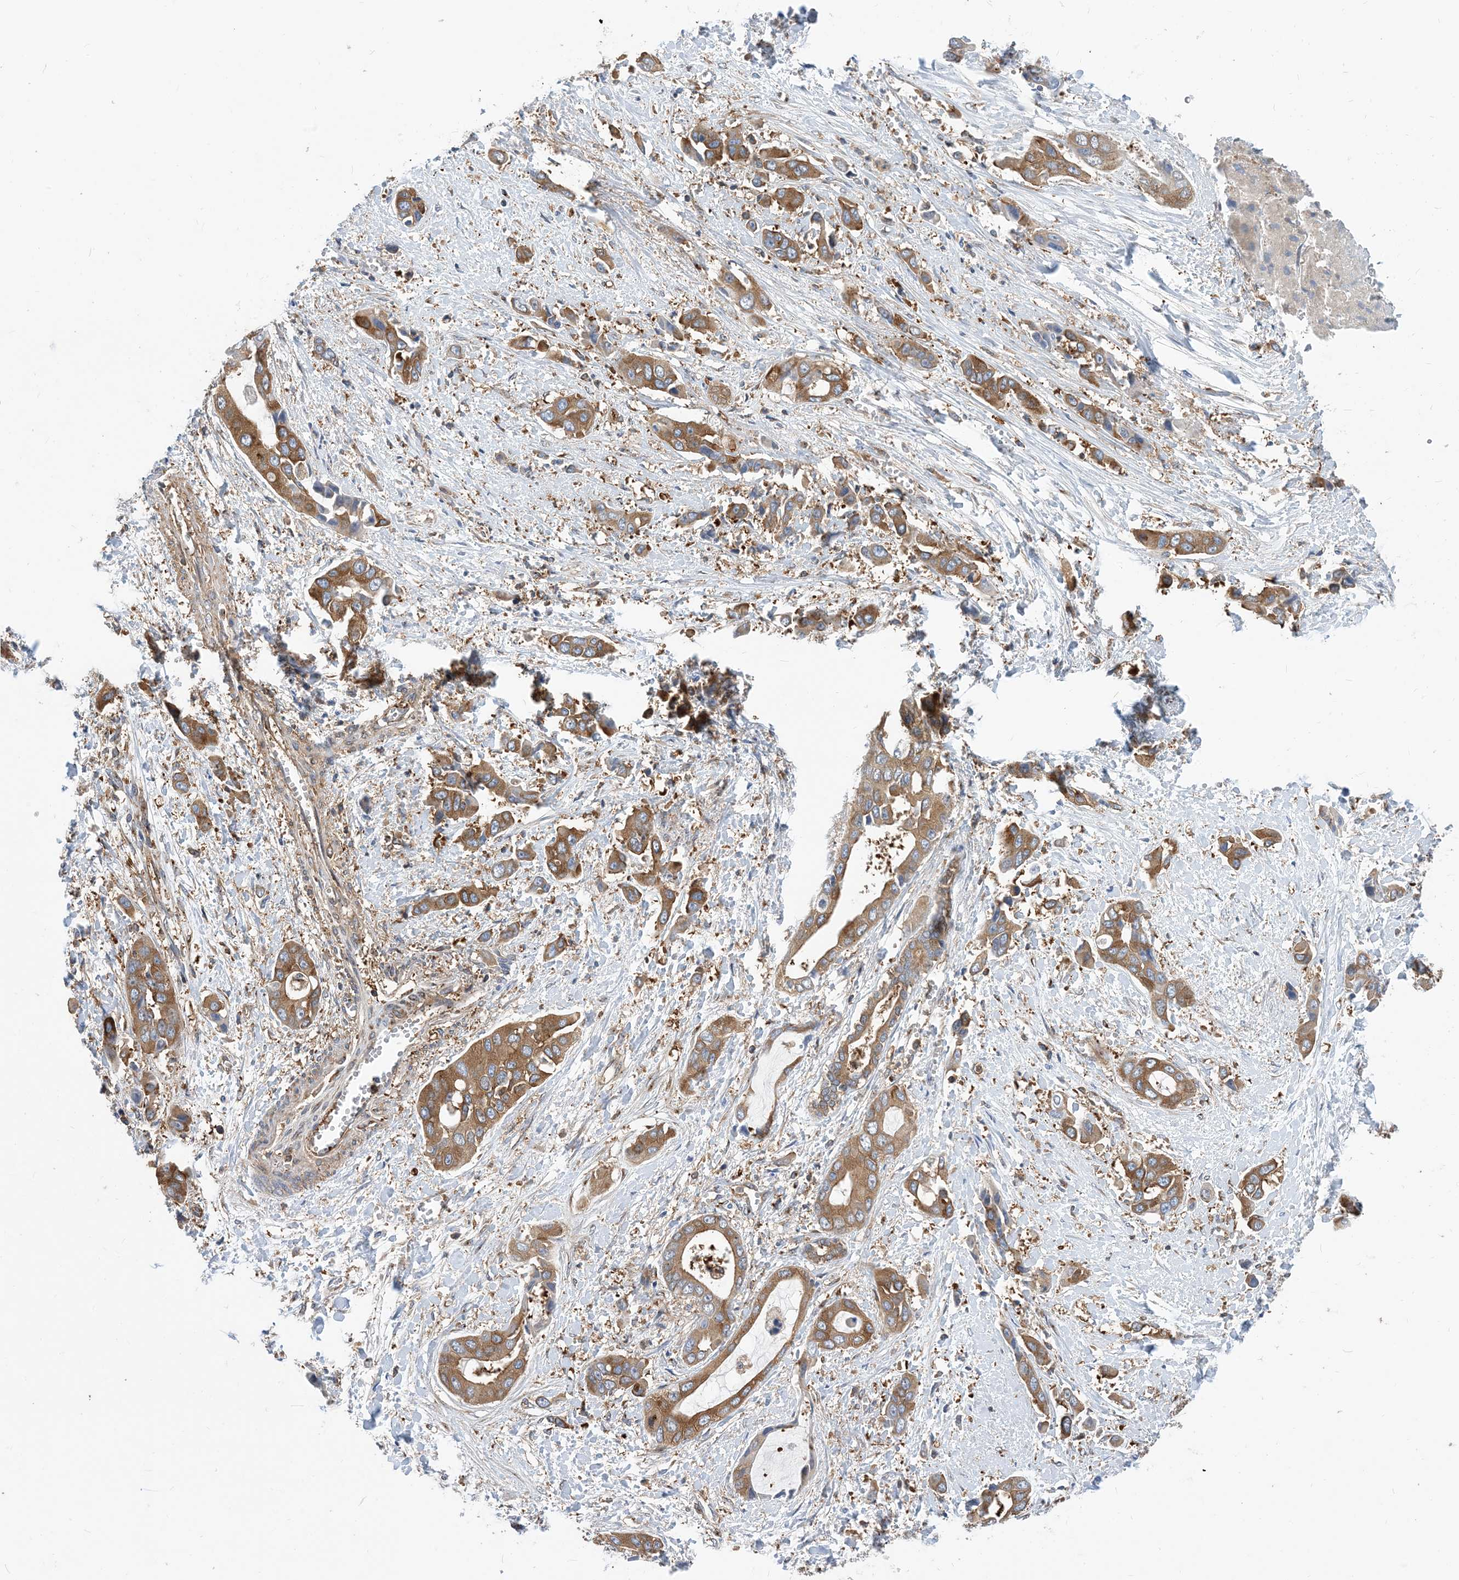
{"staining": {"intensity": "moderate", "quantity": ">75%", "location": "cytoplasmic/membranous"}, "tissue": "liver cancer", "cell_type": "Tumor cells", "image_type": "cancer", "snomed": [{"axis": "morphology", "description": "Cholangiocarcinoma"}, {"axis": "topography", "description": "Liver"}], "caption": "IHC of human cholangiocarcinoma (liver) displays medium levels of moderate cytoplasmic/membranous positivity in approximately >75% of tumor cells.", "gene": "DYNC1LI1", "patient": {"sex": "female", "age": 52}}